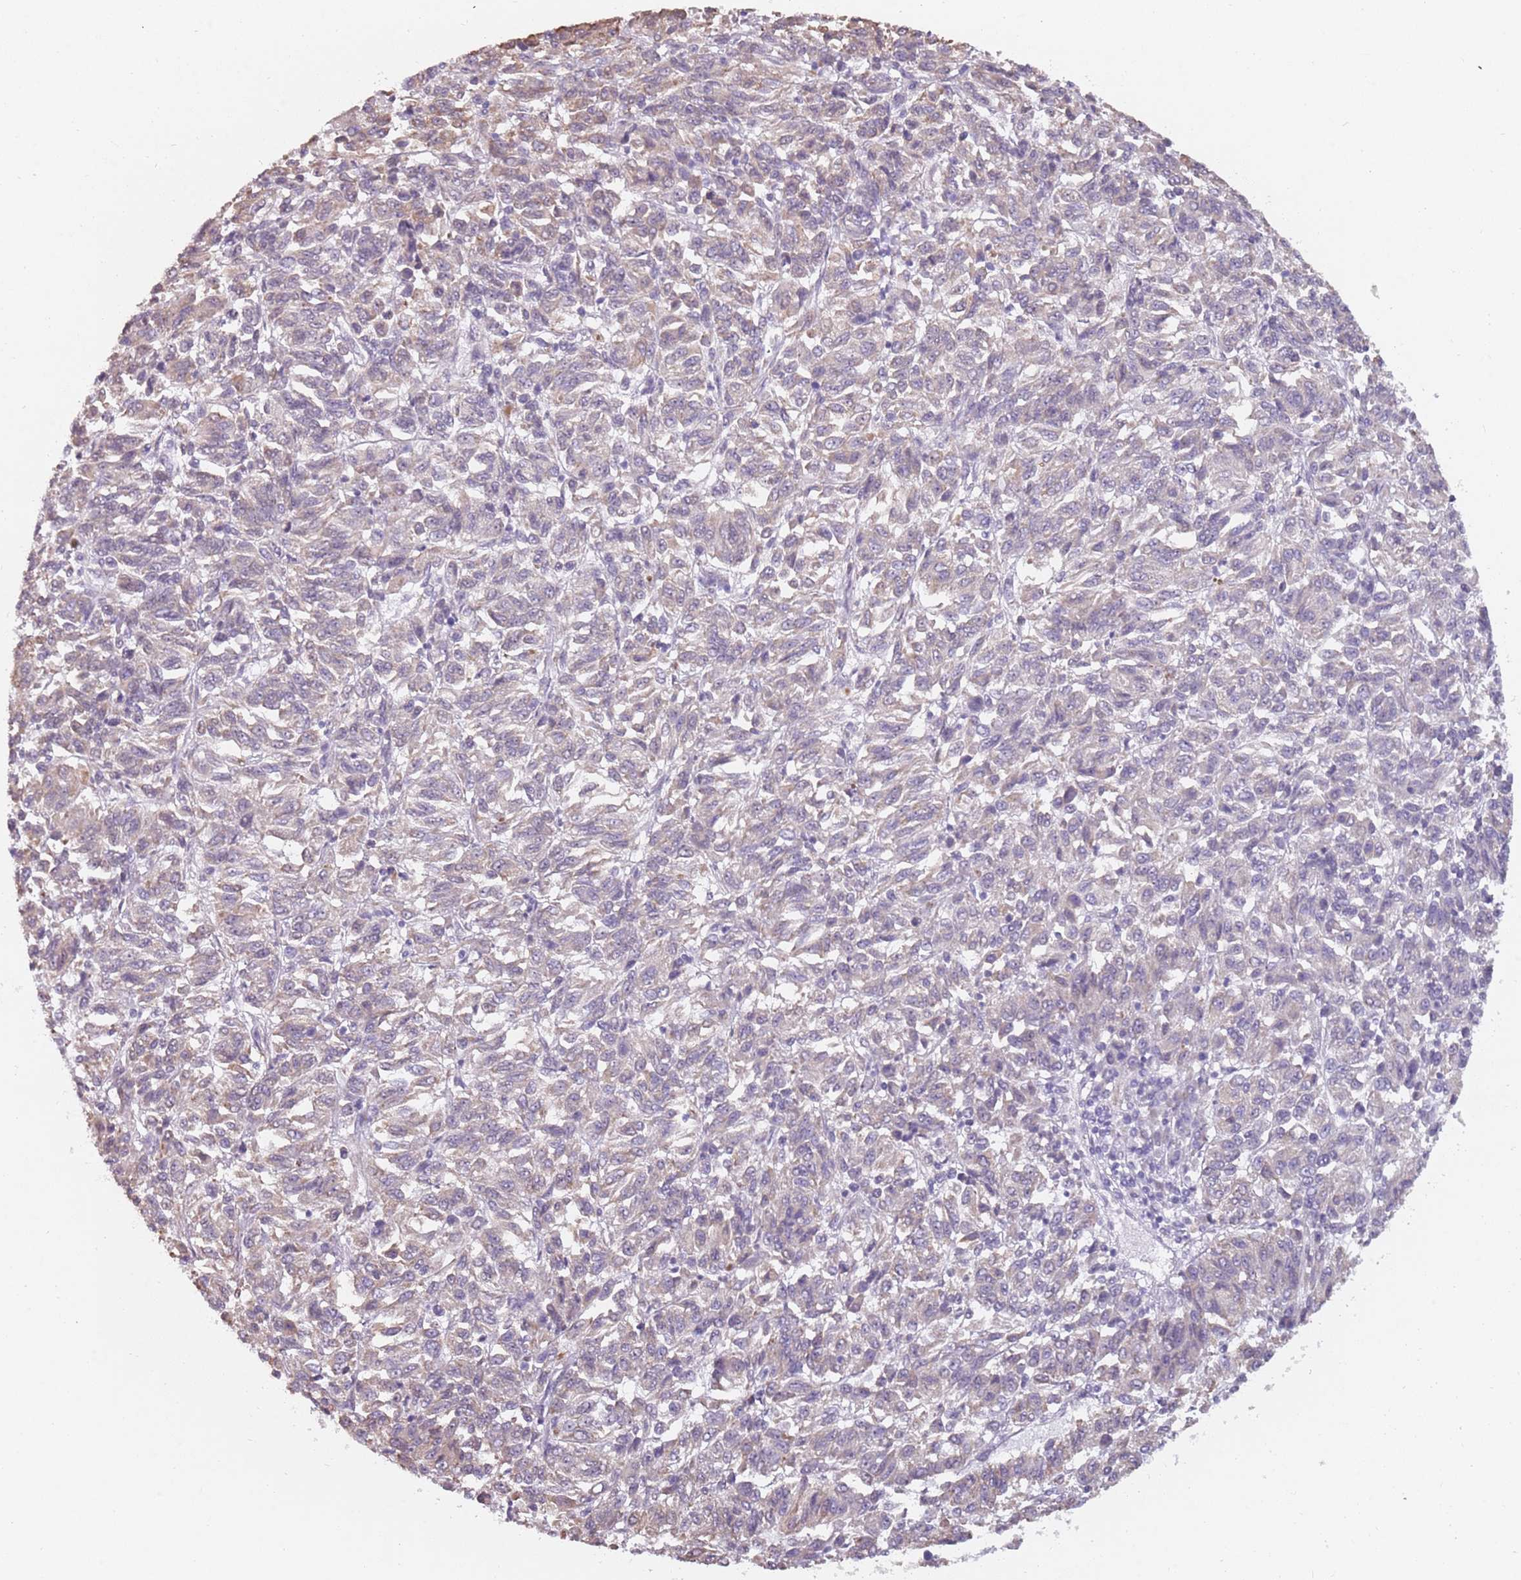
{"staining": {"intensity": "weak", "quantity": "<25%", "location": "cytoplasmic/membranous"}, "tissue": "melanoma", "cell_type": "Tumor cells", "image_type": "cancer", "snomed": [{"axis": "morphology", "description": "Malignant melanoma, Metastatic site"}, {"axis": "topography", "description": "Lung"}], "caption": "Immunohistochemistry histopathology image of neoplastic tissue: malignant melanoma (metastatic site) stained with DAB demonstrates no significant protein staining in tumor cells.", "gene": "DDX4", "patient": {"sex": "male", "age": 64}}